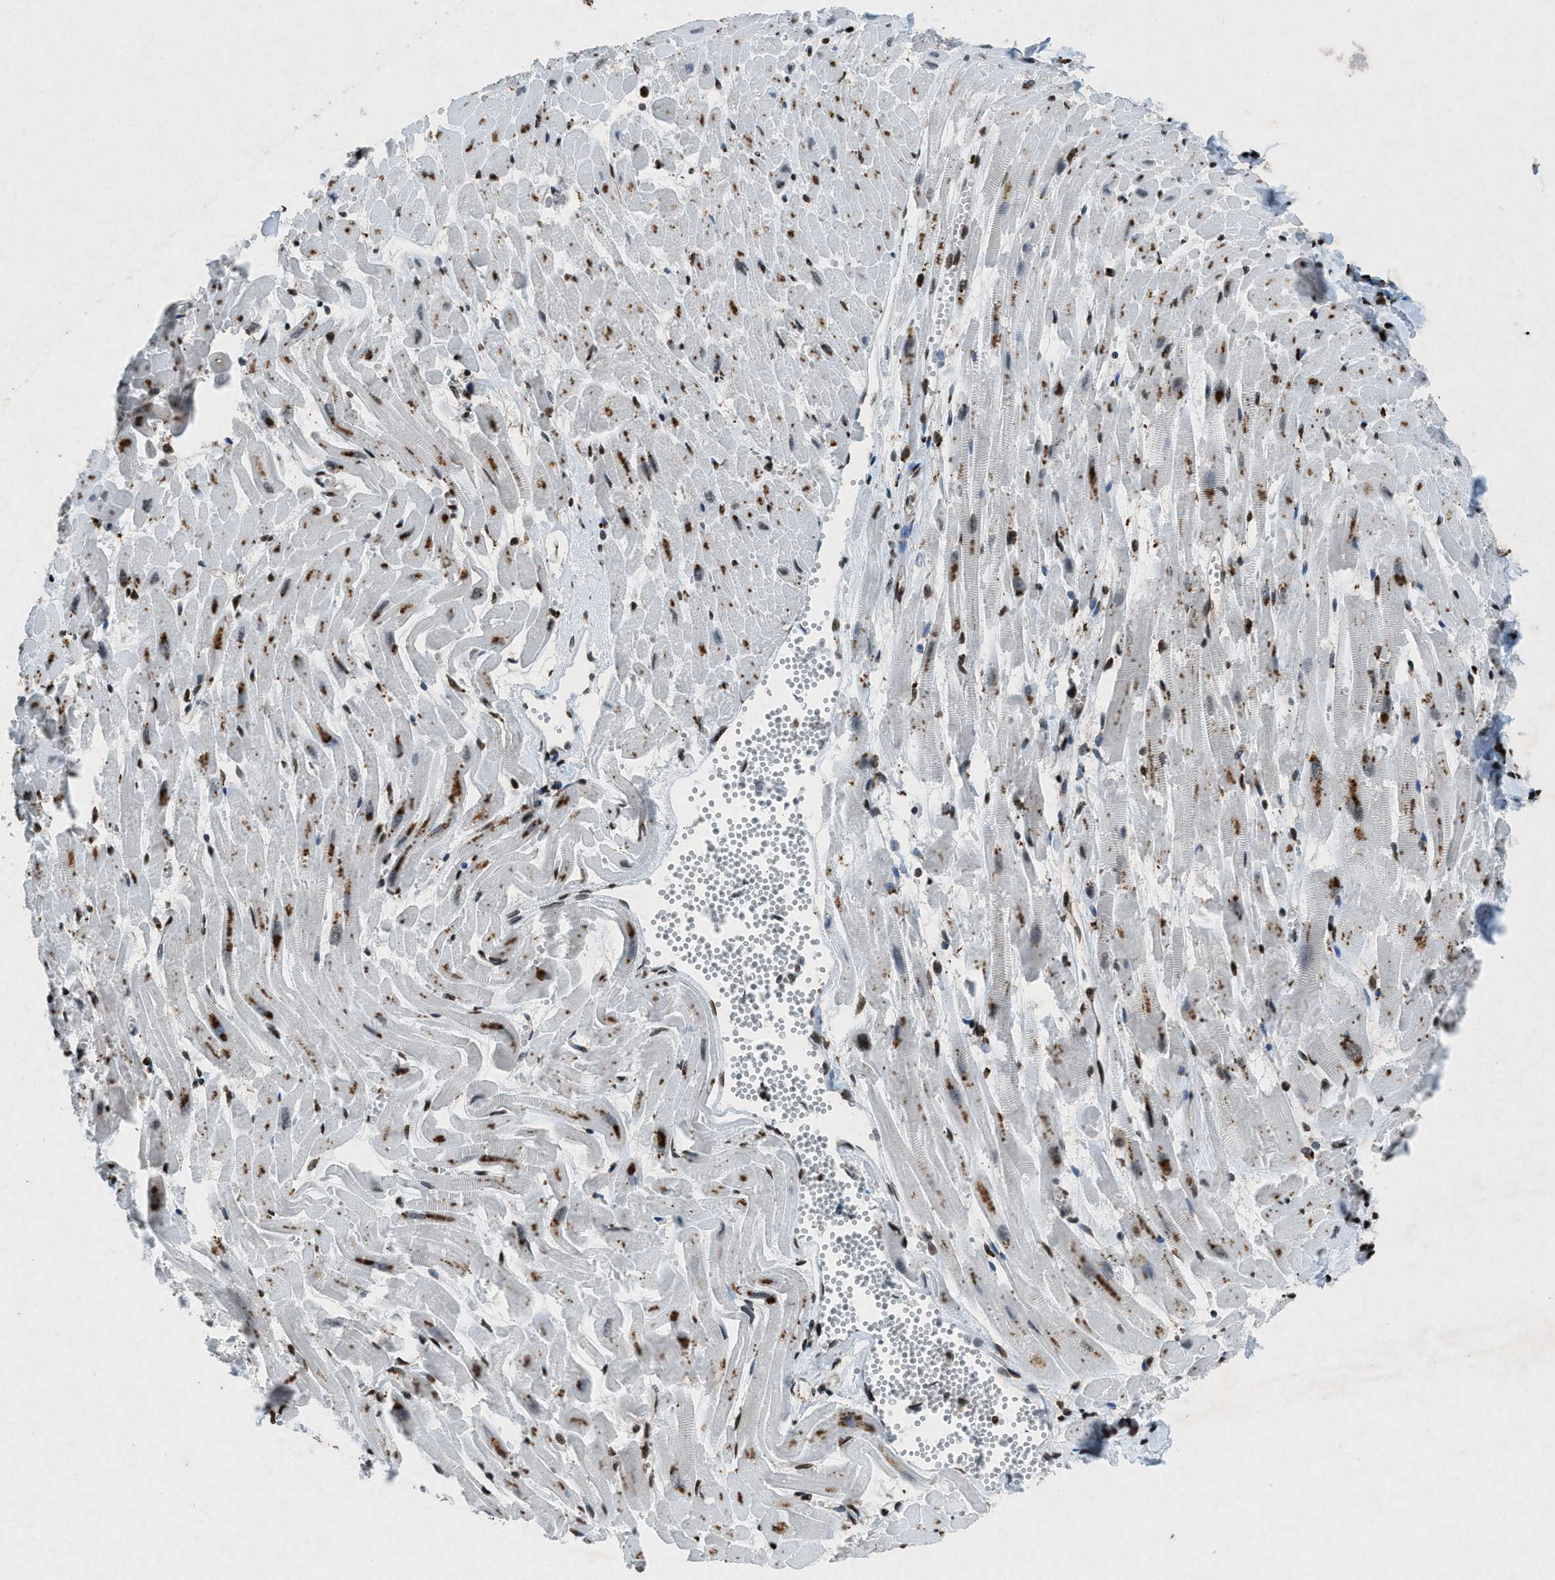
{"staining": {"intensity": "moderate", "quantity": "25%-75%", "location": "nuclear"}, "tissue": "heart muscle", "cell_type": "Cardiomyocytes", "image_type": "normal", "snomed": [{"axis": "morphology", "description": "Normal tissue, NOS"}, {"axis": "topography", "description": "Heart"}], "caption": "Immunohistochemical staining of benign human heart muscle exhibits medium levels of moderate nuclear staining in approximately 25%-75% of cardiomyocytes.", "gene": "NXF1", "patient": {"sex": "female", "age": 19}}